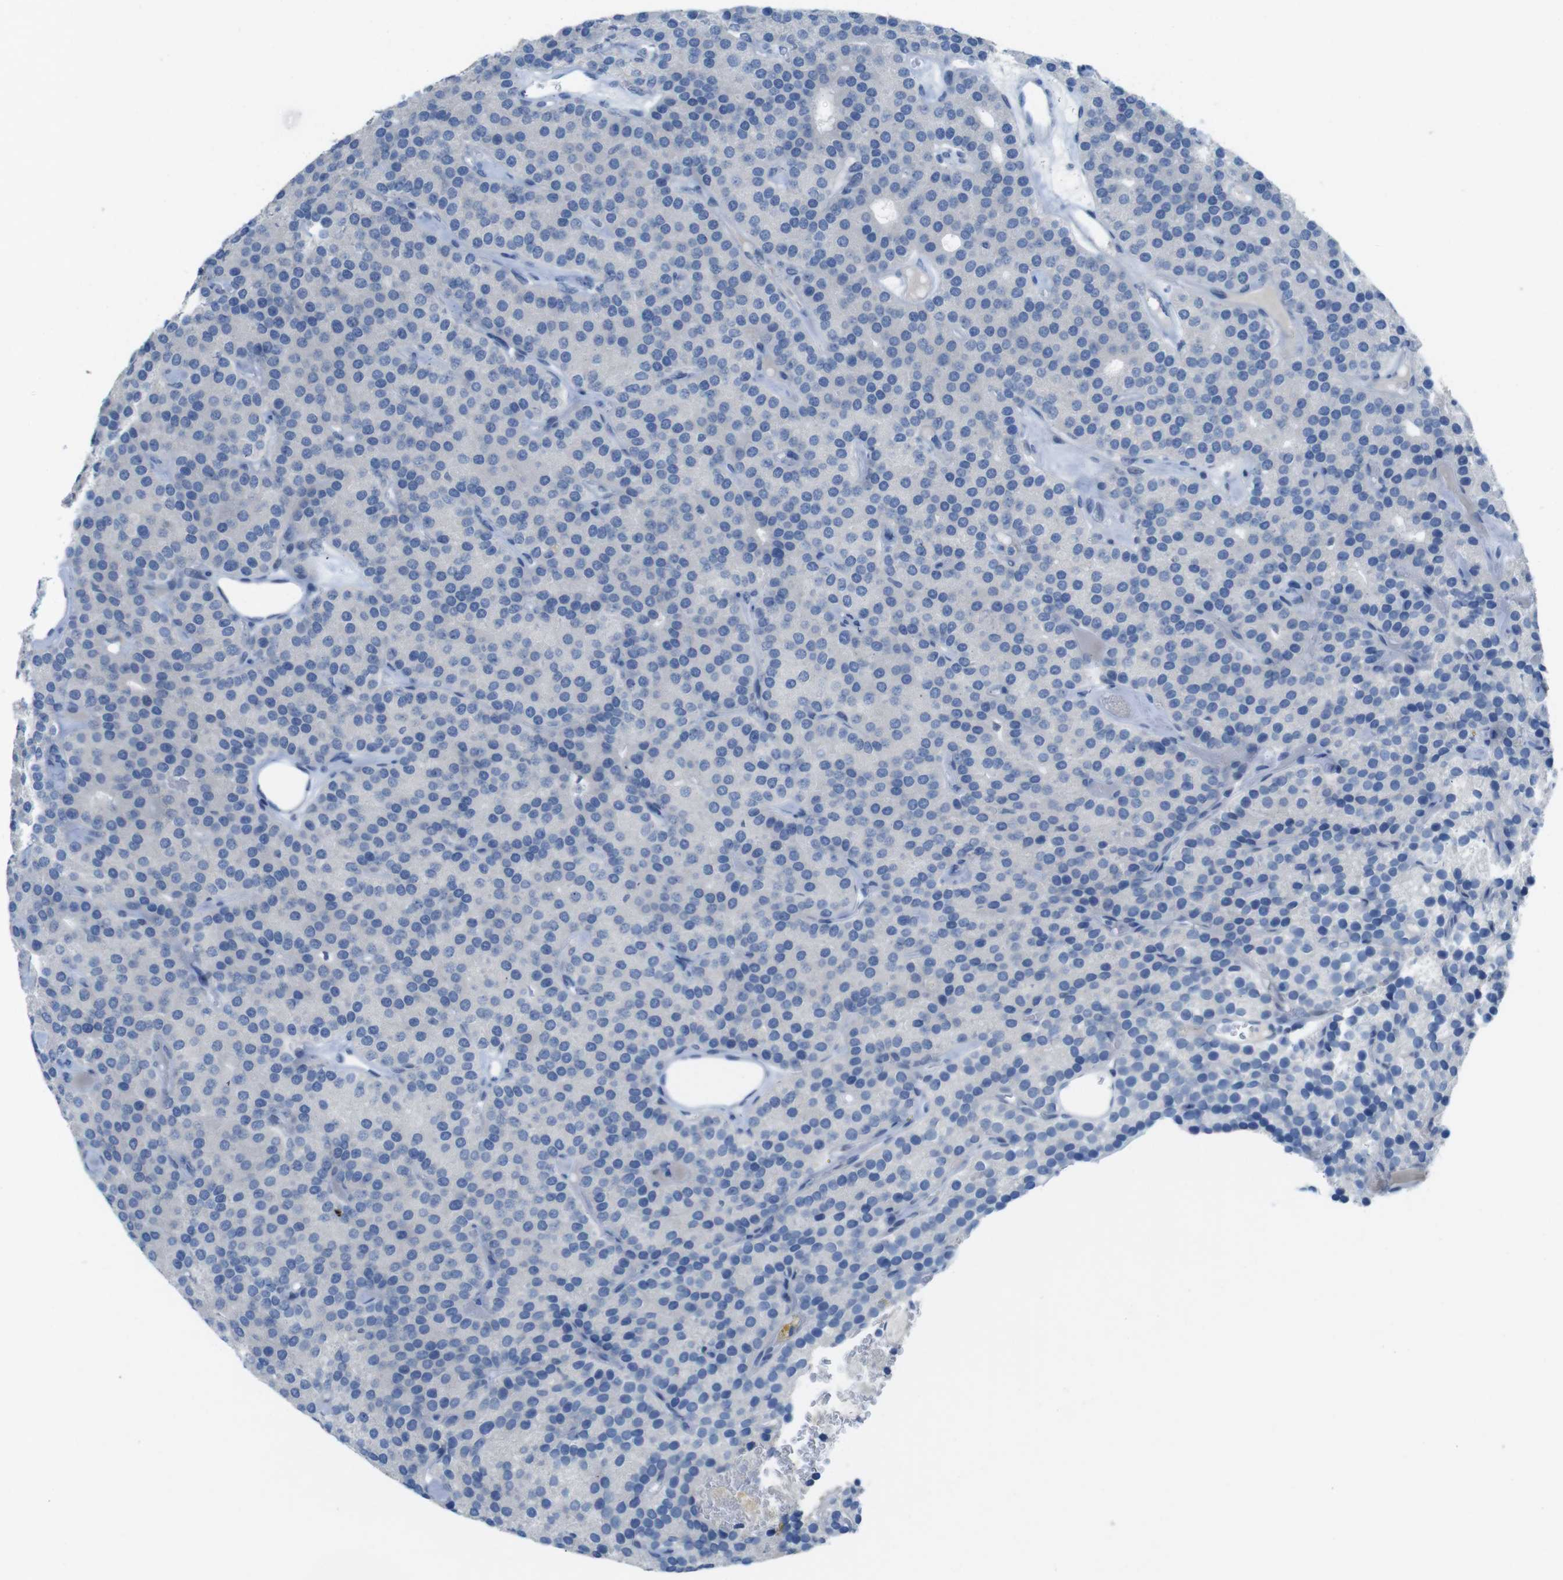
{"staining": {"intensity": "negative", "quantity": "none", "location": "none"}, "tissue": "parathyroid gland", "cell_type": "Glandular cells", "image_type": "normal", "snomed": [{"axis": "morphology", "description": "Normal tissue, NOS"}, {"axis": "morphology", "description": "Adenoma, NOS"}, {"axis": "topography", "description": "Parathyroid gland"}], "caption": "The immunohistochemistry (IHC) photomicrograph has no significant positivity in glandular cells of parathyroid gland. (Brightfield microscopy of DAB IHC at high magnification).", "gene": "OPN1SW", "patient": {"sex": "female", "age": 86}}